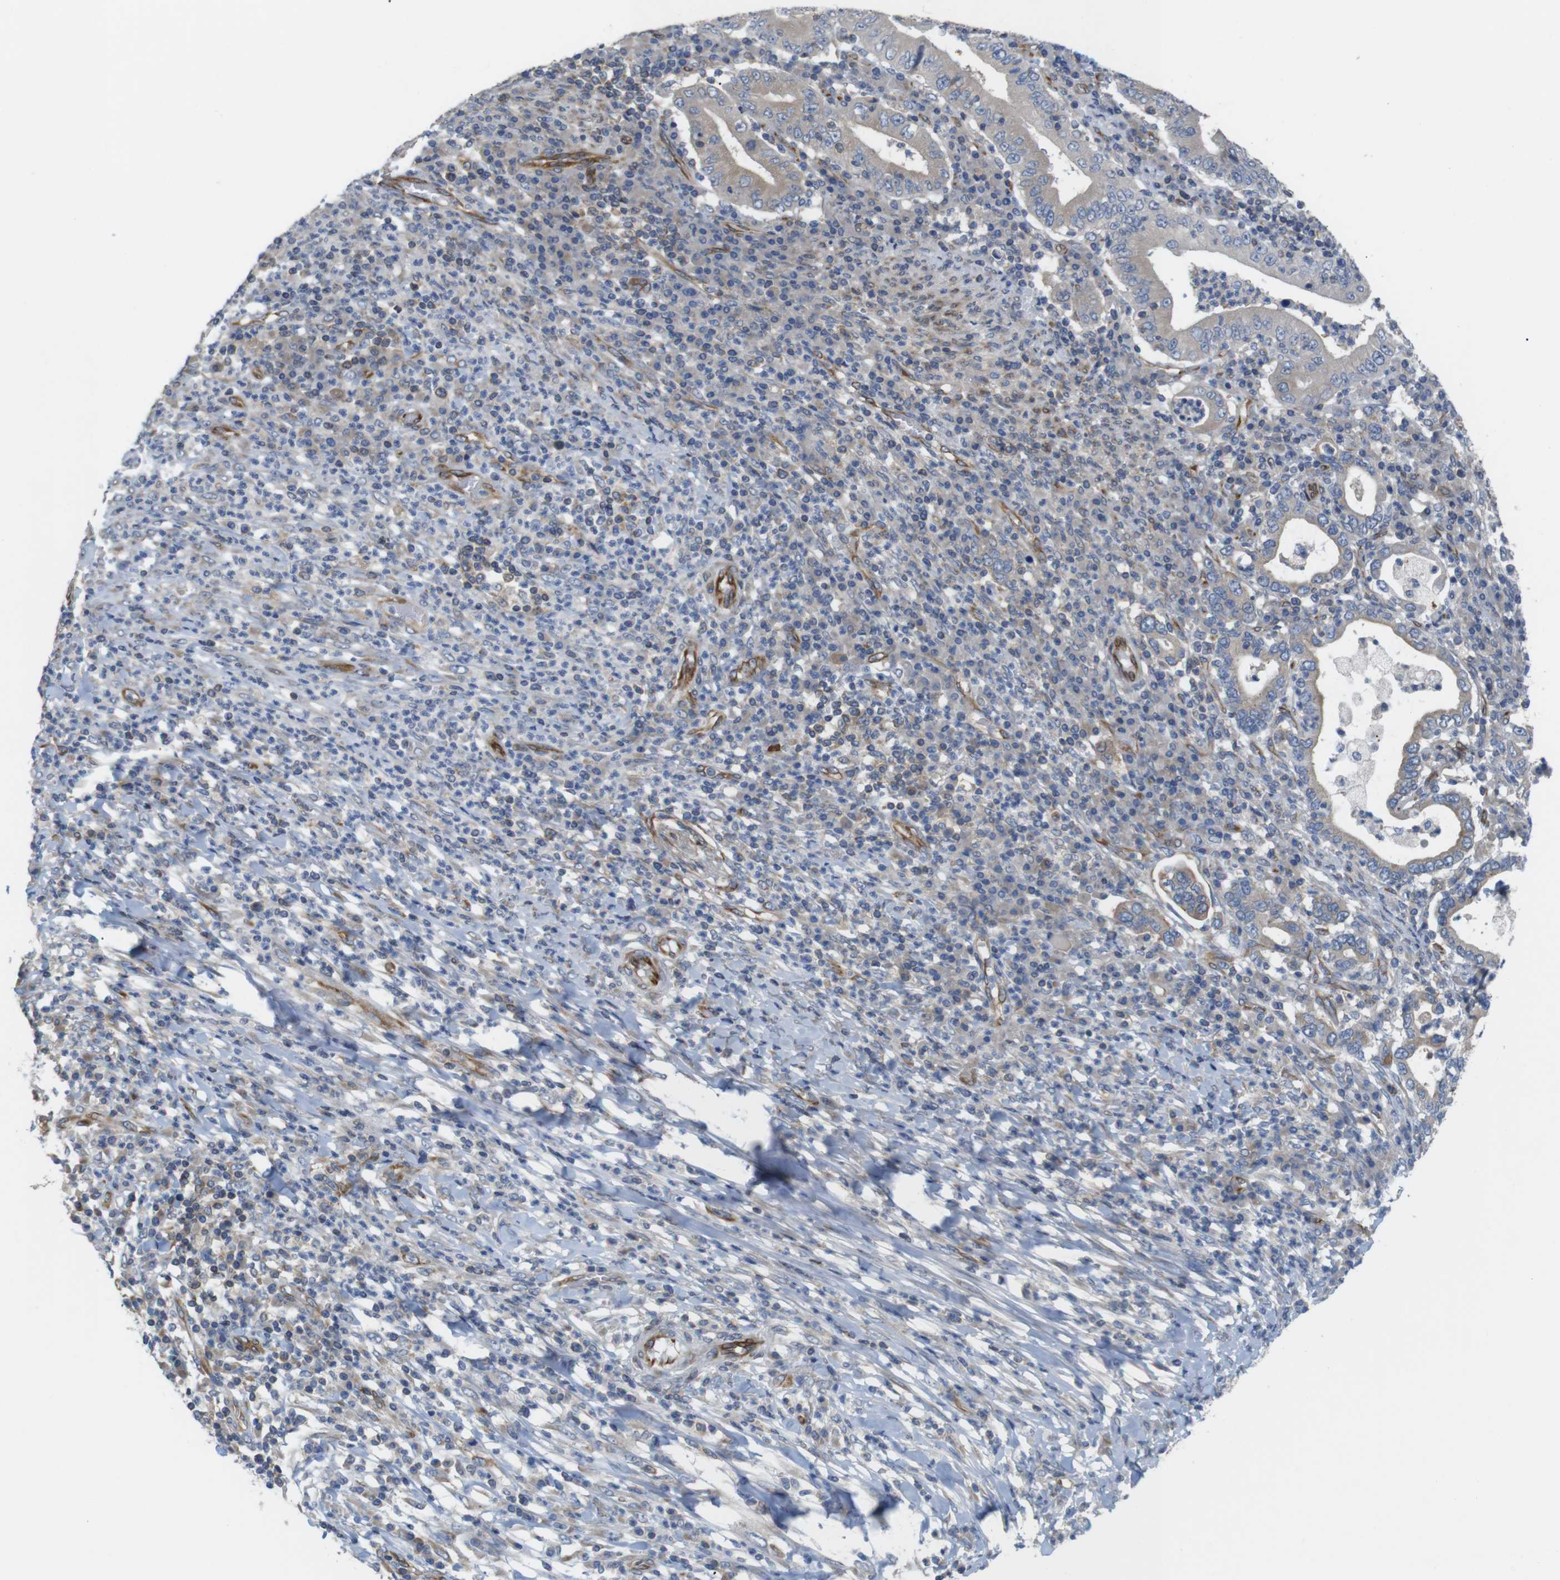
{"staining": {"intensity": "weak", "quantity": "25%-75%", "location": "cytoplasmic/membranous"}, "tissue": "stomach cancer", "cell_type": "Tumor cells", "image_type": "cancer", "snomed": [{"axis": "morphology", "description": "Normal tissue, NOS"}, {"axis": "morphology", "description": "Adenocarcinoma, NOS"}, {"axis": "topography", "description": "Esophagus"}, {"axis": "topography", "description": "Stomach, upper"}, {"axis": "topography", "description": "Peripheral nerve tissue"}], "caption": "Protein staining of stomach adenocarcinoma tissue displays weak cytoplasmic/membranous expression in about 25%-75% of tumor cells.", "gene": "PCNX2", "patient": {"sex": "male", "age": 62}}